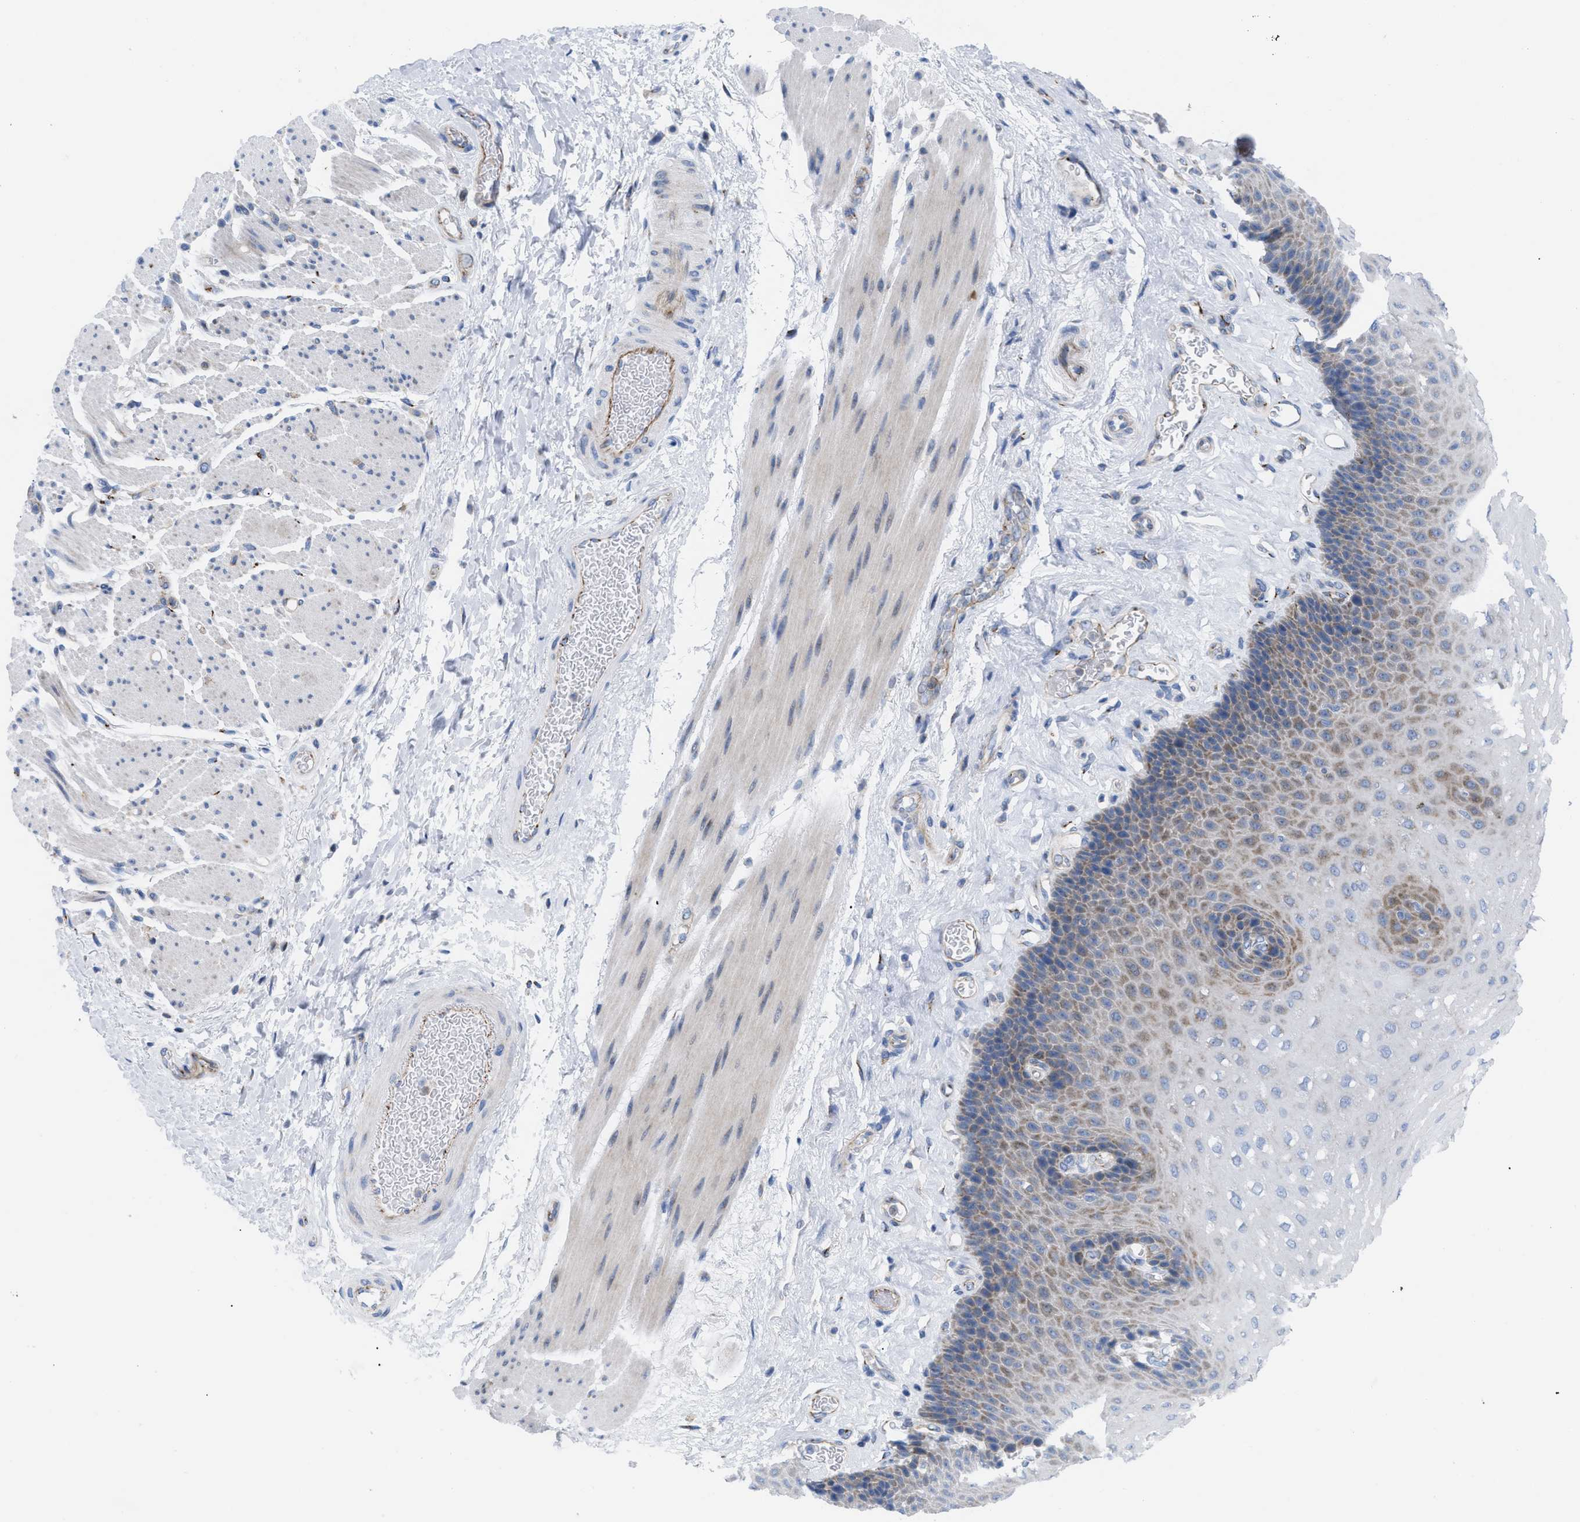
{"staining": {"intensity": "moderate", "quantity": "<25%", "location": "cytoplasmic/membranous"}, "tissue": "esophagus", "cell_type": "Squamous epithelial cells", "image_type": "normal", "snomed": [{"axis": "morphology", "description": "Normal tissue, NOS"}, {"axis": "topography", "description": "Esophagus"}], "caption": "Immunohistochemical staining of unremarkable human esophagus displays low levels of moderate cytoplasmic/membranous expression in about <25% of squamous epithelial cells.", "gene": "TMEM17", "patient": {"sex": "female", "age": 72}}